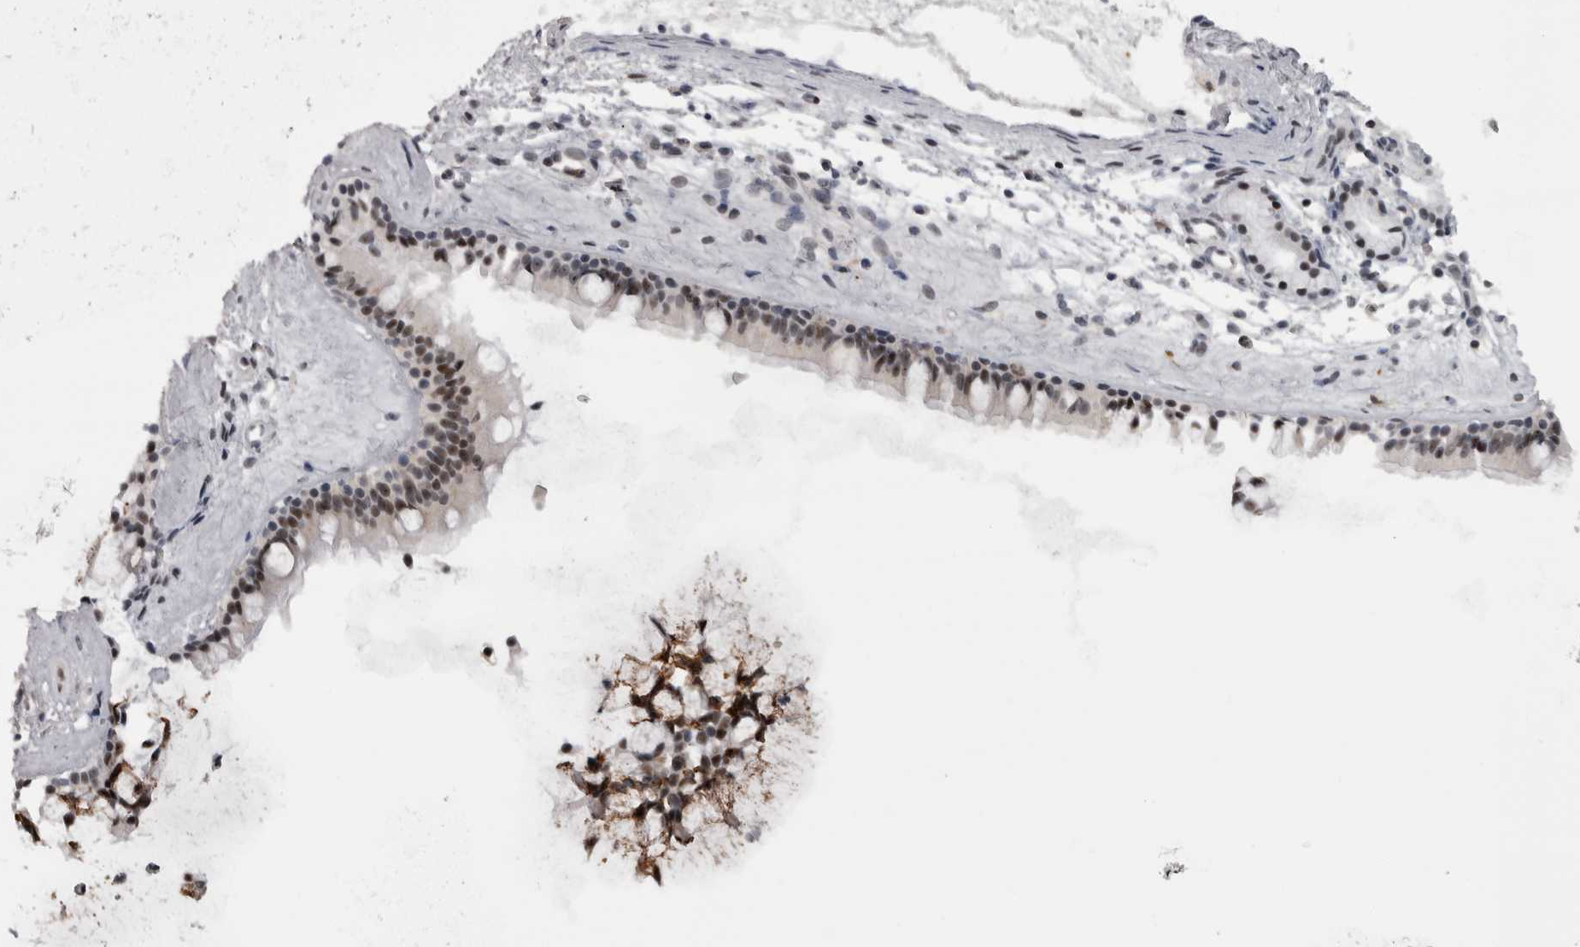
{"staining": {"intensity": "moderate", "quantity": ">75%", "location": "nuclear"}, "tissue": "nasopharynx", "cell_type": "Respiratory epithelial cells", "image_type": "normal", "snomed": [{"axis": "morphology", "description": "Normal tissue, NOS"}, {"axis": "topography", "description": "Nasopharynx"}], "caption": "A brown stain labels moderate nuclear positivity of a protein in respiratory epithelial cells of unremarkable nasopharynx. The protein is stained brown, and the nuclei are stained in blue (DAB IHC with brightfield microscopy, high magnification).", "gene": "MICU3", "patient": {"sex": "female", "age": 42}}